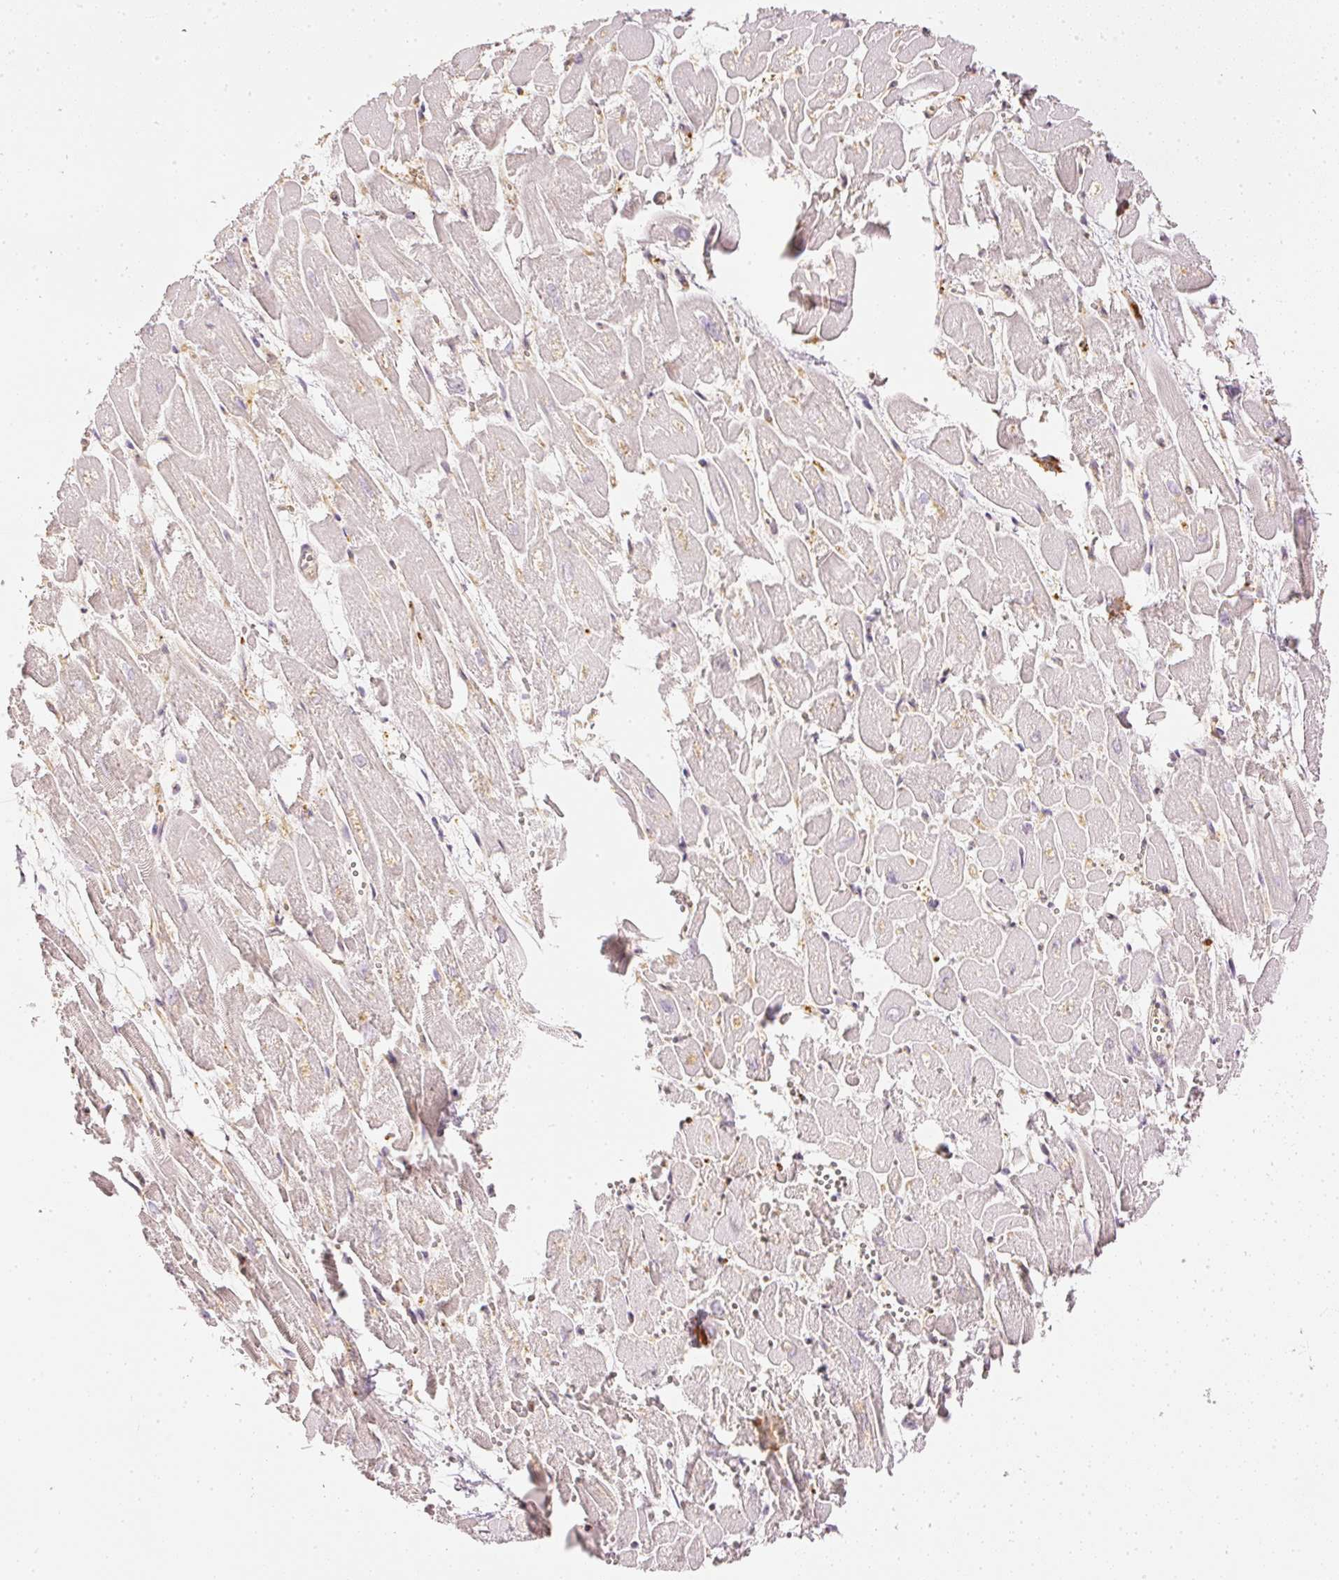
{"staining": {"intensity": "negative", "quantity": "none", "location": "none"}, "tissue": "heart muscle", "cell_type": "Cardiomyocytes", "image_type": "normal", "snomed": [{"axis": "morphology", "description": "Normal tissue, NOS"}, {"axis": "topography", "description": "Heart"}], "caption": "High power microscopy photomicrograph of an IHC image of unremarkable heart muscle, revealing no significant expression in cardiomyocytes.", "gene": "PFN1", "patient": {"sex": "male", "age": 54}}